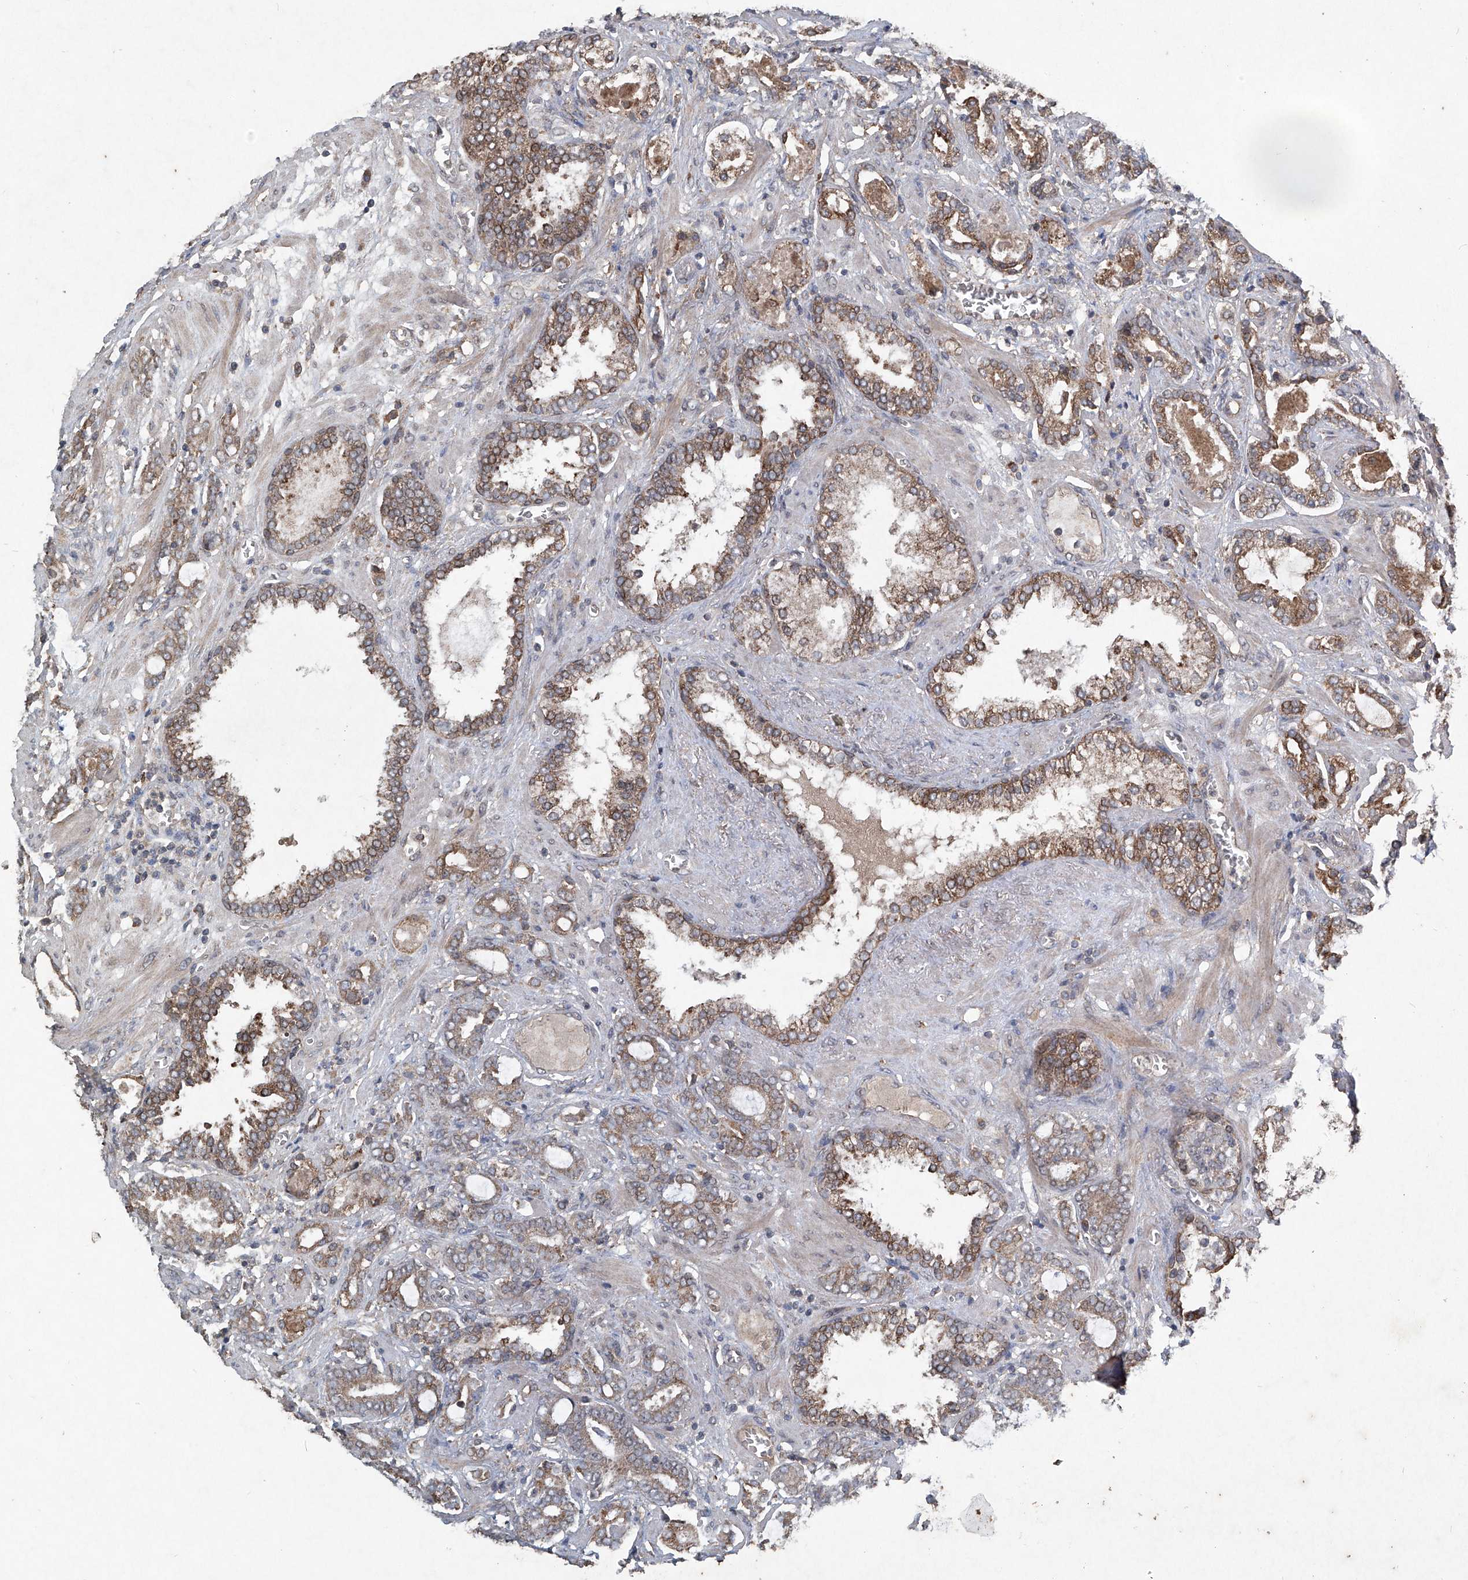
{"staining": {"intensity": "moderate", "quantity": ">75%", "location": "cytoplasmic/membranous"}, "tissue": "prostate cancer", "cell_type": "Tumor cells", "image_type": "cancer", "snomed": [{"axis": "morphology", "description": "Adenocarcinoma, High grade"}, {"axis": "topography", "description": "Prostate and seminal vesicle, NOS"}], "caption": "Immunohistochemistry (IHC) of prostate cancer (adenocarcinoma (high-grade)) demonstrates medium levels of moderate cytoplasmic/membranous staining in approximately >75% of tumor cells.", "gene": "SUMF2", "patient": {"sex": "male", "age": 67}}